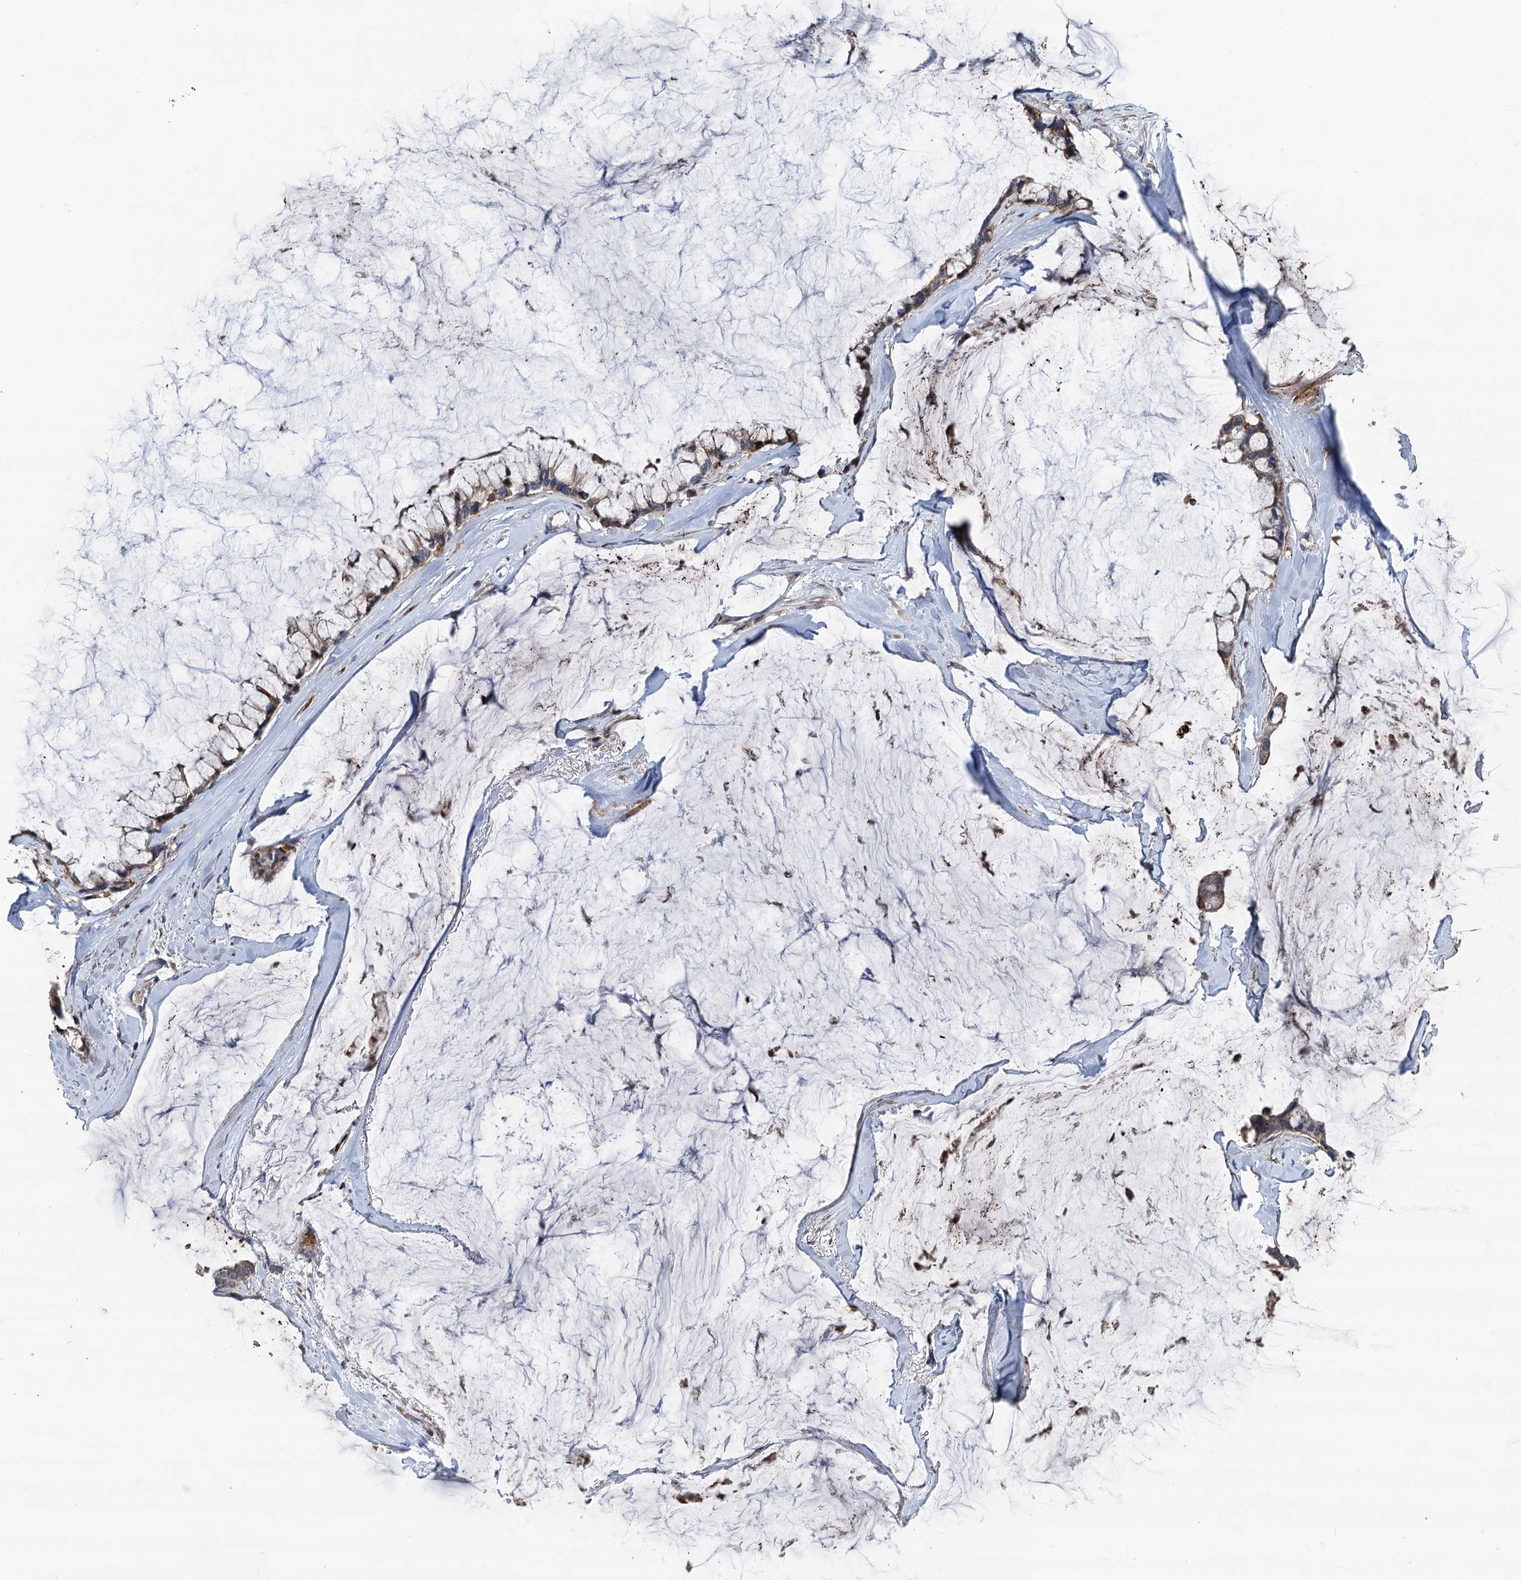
{"staining": {"intensity": "moderate", "quantity": "25%-75%", "location": "cytoplasmic/membranous,nuclear"}, "tissue": "ovarian cancer", "cell_type": "Tumor cells", "image_type": "cancer", "snomed": [{"axis": "morphology", "description": "Cystadenocarcinoma, mucinous, NOS"}, {"axis": "topography", "description": "Ovary"}], "caption": "Immunohistochemistry (IHC) histopathology image of ovarian cancer stained for a protein (brown), which demonstrates medium levels of moderate cytoplasmic/membranous and nuclear expression in about 25%-75% of tumor cells.", "gene": "NCAPD2", "patient": {"sex": "female", "age": 39}}